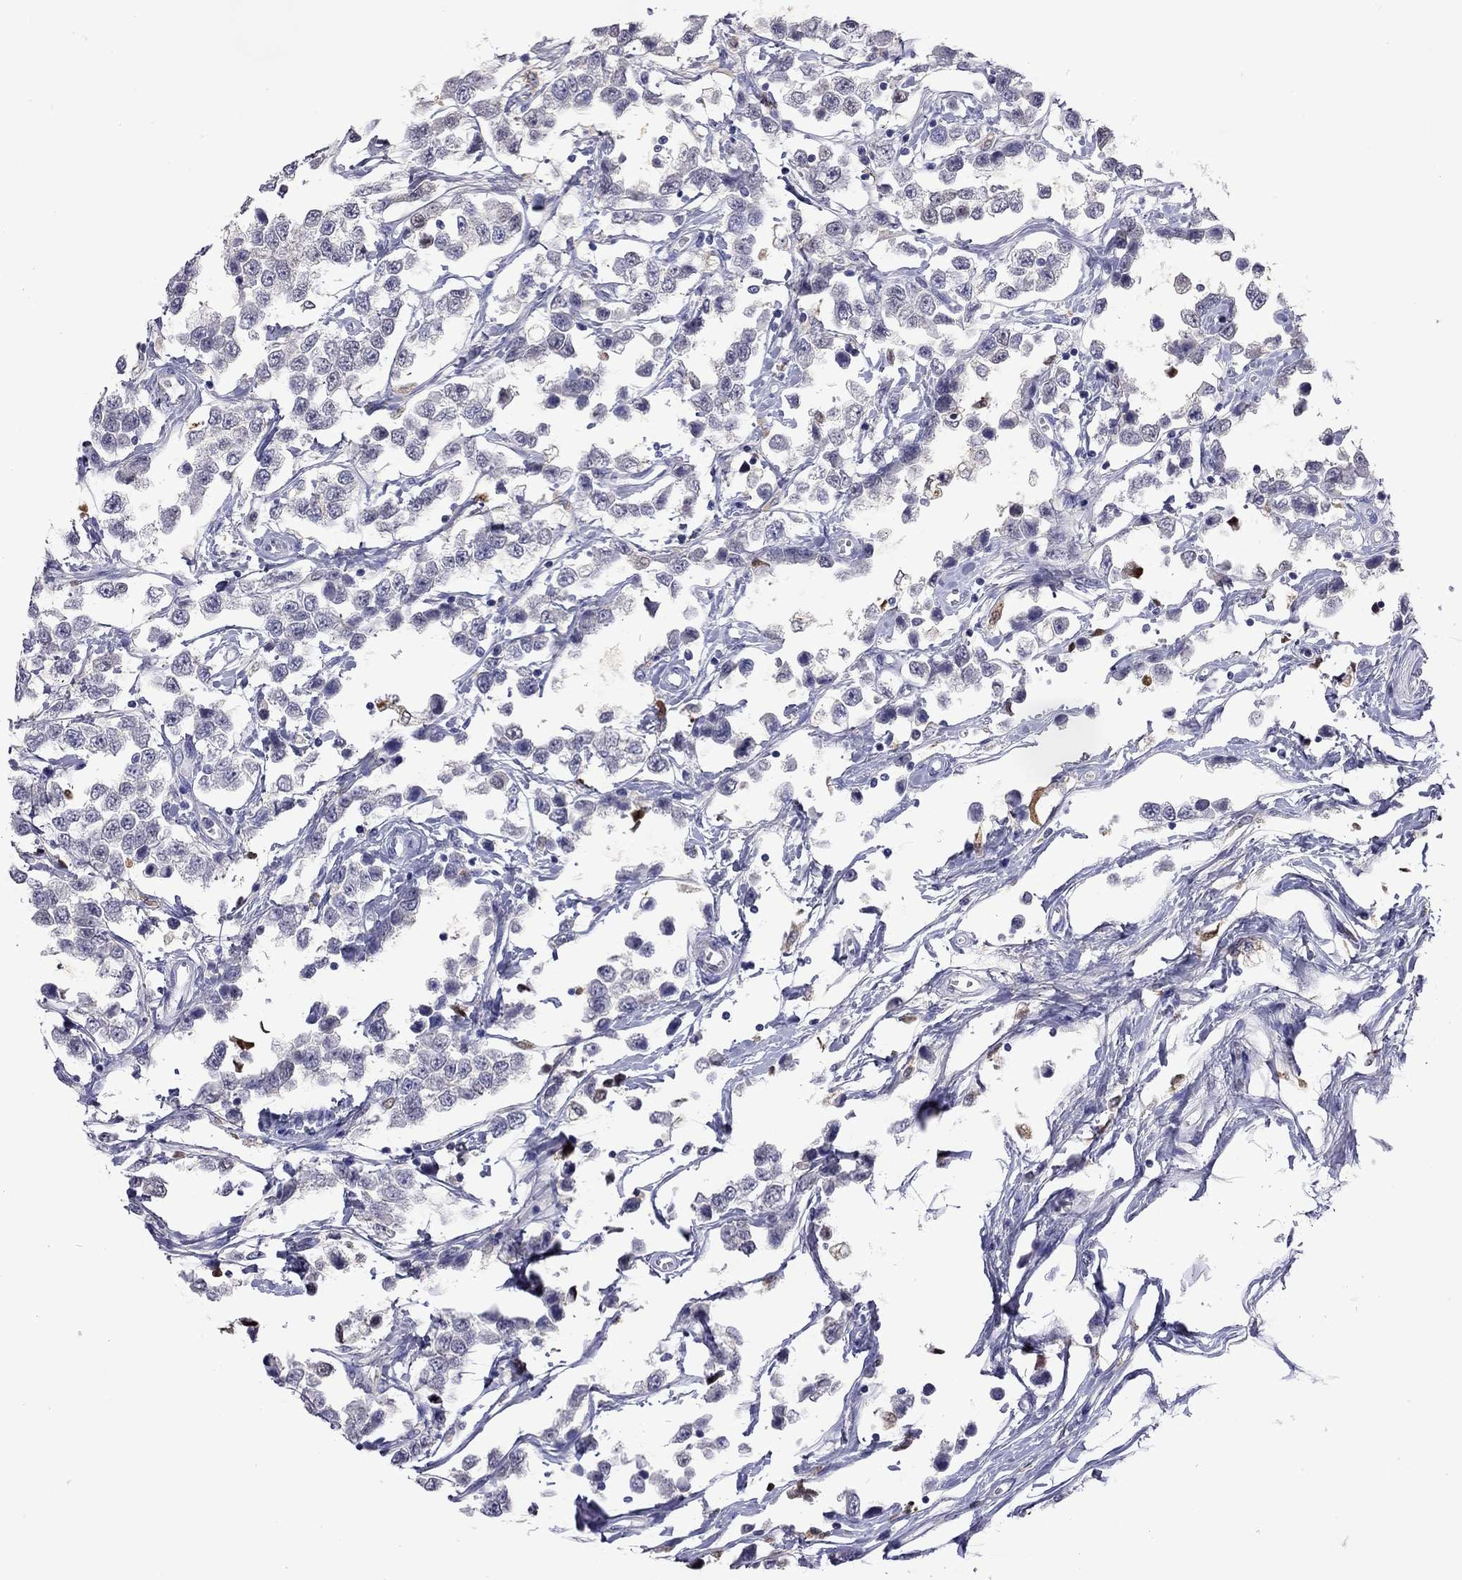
{"staining": {"intensity": "negative", "quantity": "none", "location": "none"}, "tissue": "testis cancer", "cell_type": "Tumor cells", "image_type": "cancer", "snomed": [{"axis": "morphology", "description": "Seminoma, NOS"}, {"axis": "topography", "description": "Testis"}], "caption": "This is a micrograph of immunohistochemistry (IHC) staining of testis seminoma, which shows no expression in tumor cells.", "gene": "SERPINA3", "patient": {"sex": "male", "age": 34}}